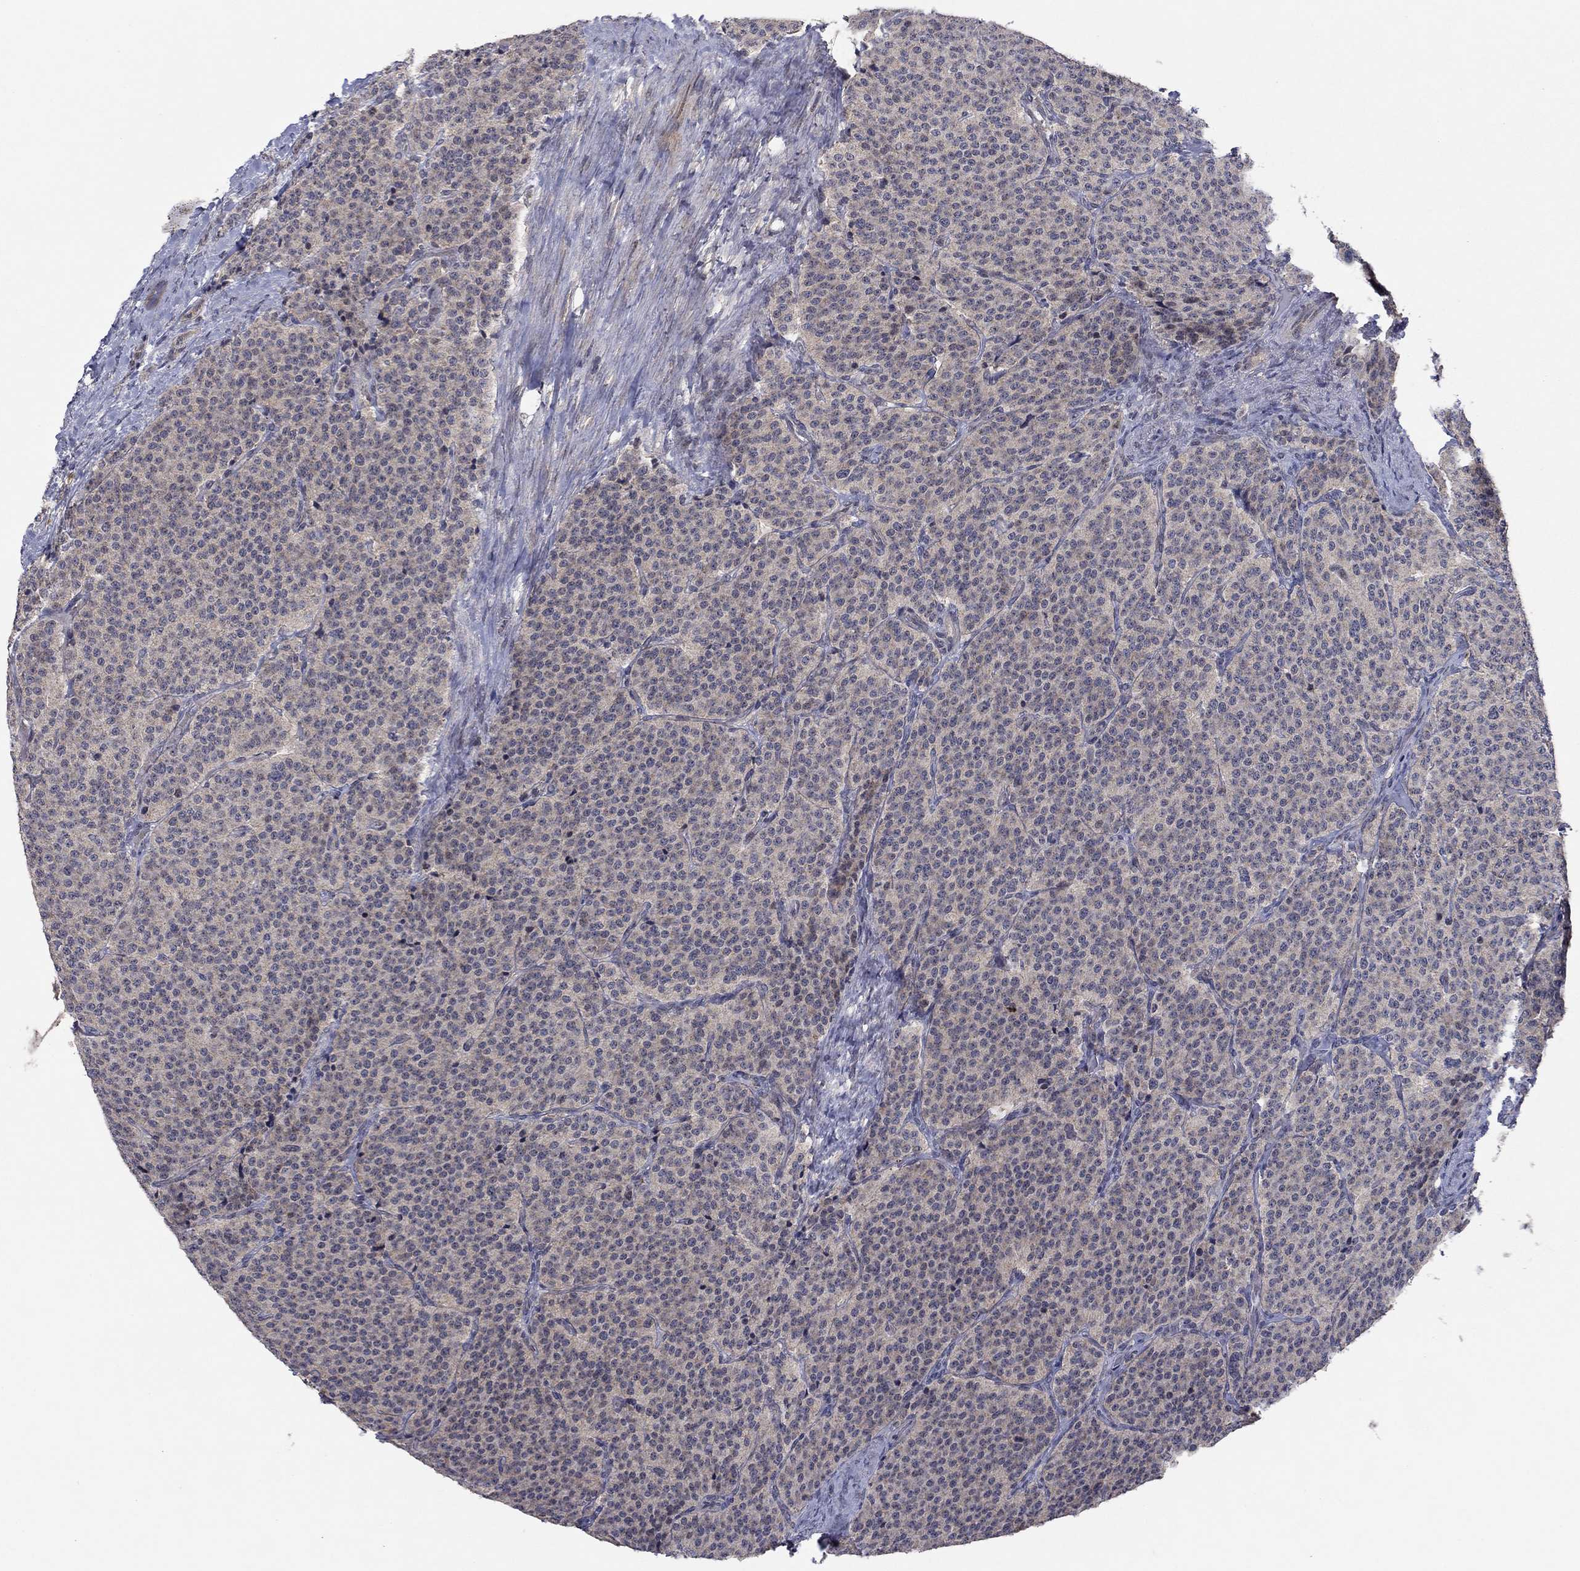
{"staining": {"intensity": "negative", "quantity": "none", "location": "none"}, "tissue": "carcinoid", "cell_type": "Tumor cells", "image_type": "cancer", "snomed": [{"axis": "morphology", "description": "Carcinoid, malignant, NOS"}, {"axis": "topography", "description": "Small intestine"}], "caption": "There is no significant staining in tumor cells of carcinoid.", "gene": "IL4", "patient": {"sex": "female", "age": 58}}